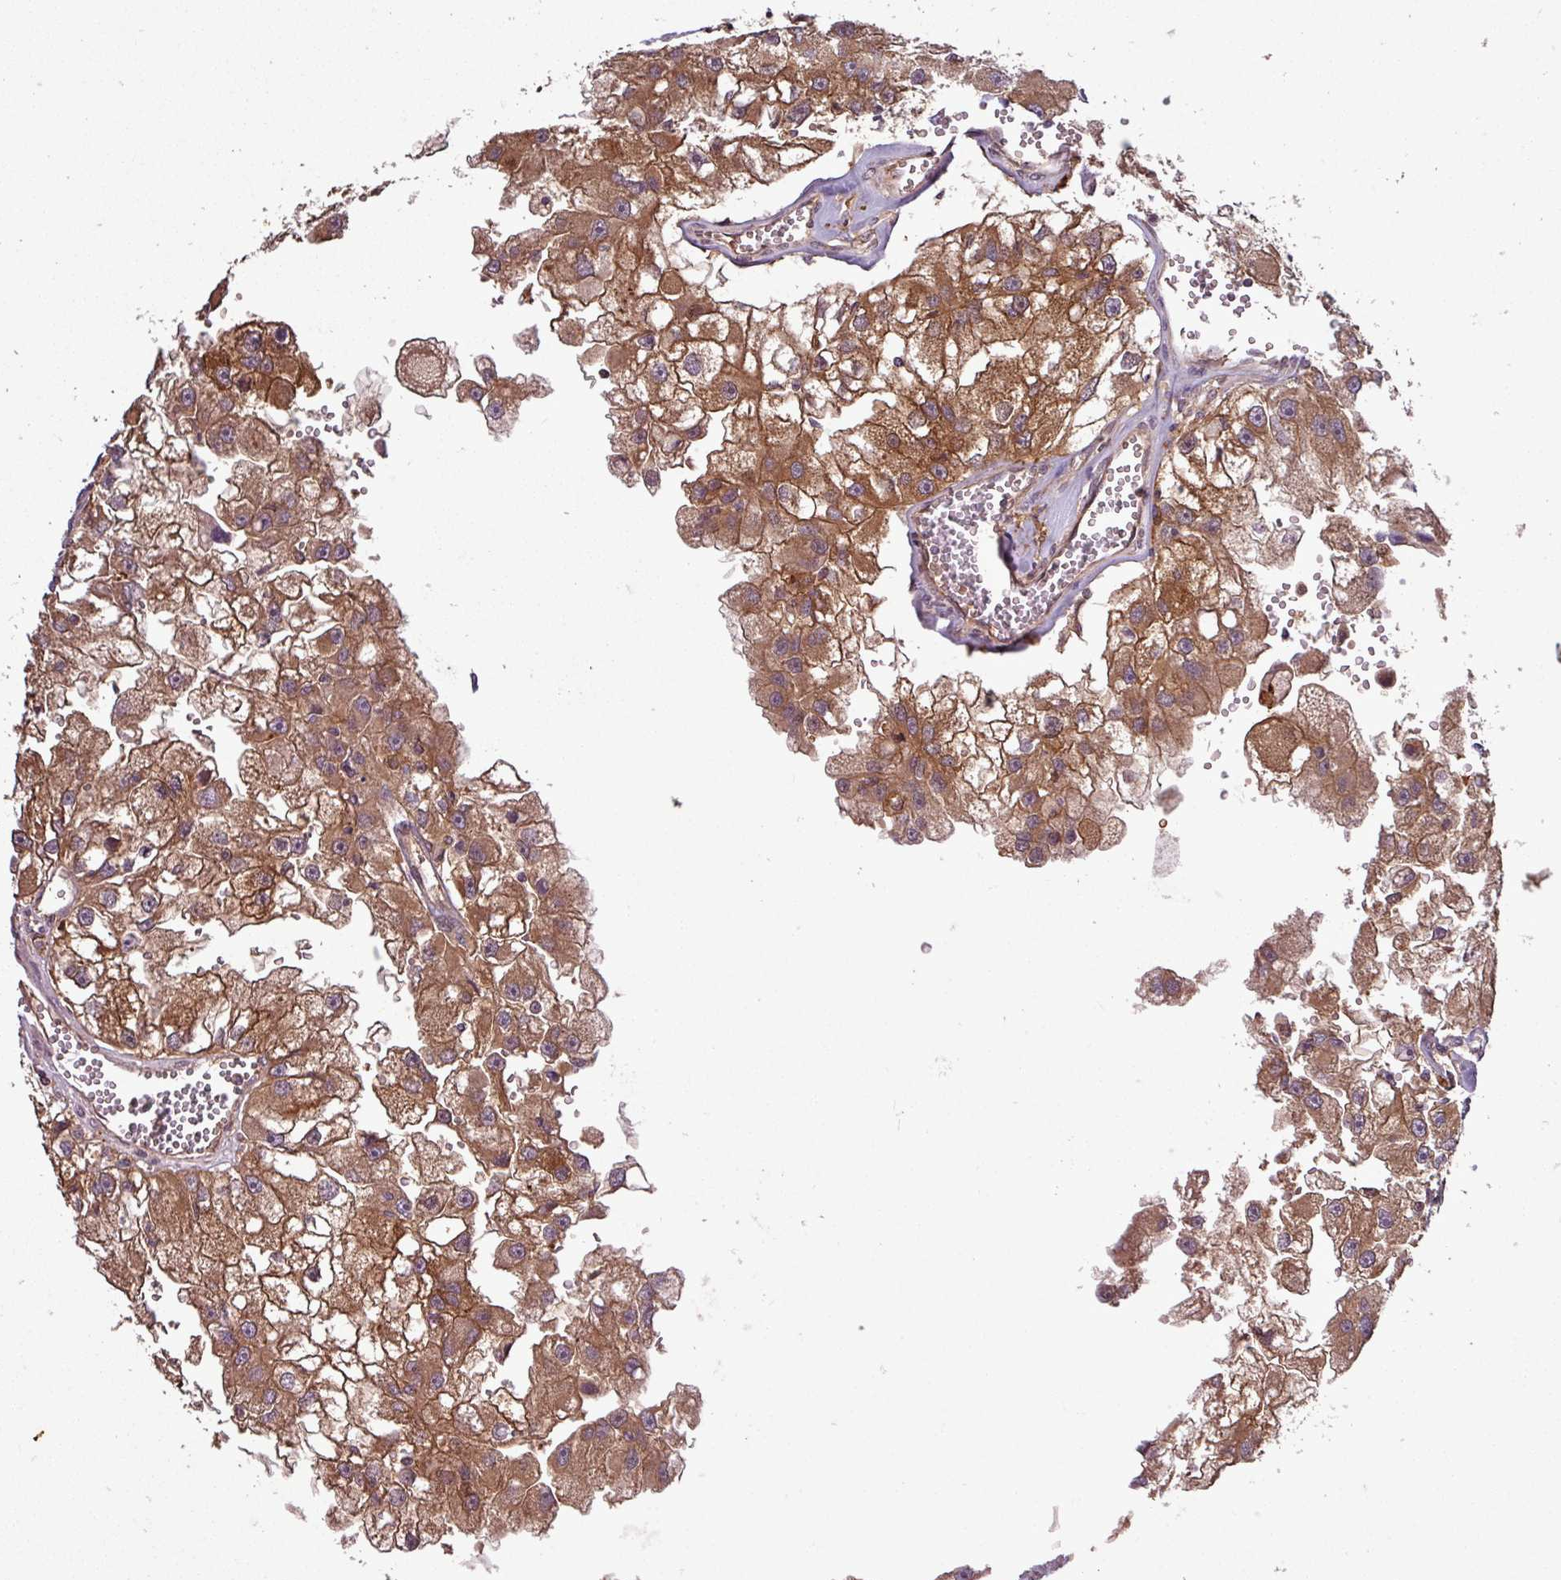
{"staining": {"intensity": "moderate", "quantity": ">75%", "location": "cytoplasmic/membranous"}, "tissue": "renal cancer", "cell_type": "Tumor cells", "image_type": "cancer", "snomed": [{"axis": "morphology", "description": "Adenocarcinoma, NOS"}, {"axis": "topography", "description": "Kidney"}], "caption": "Renal cancer stained for a protein (brown) shows moderate cytoplasmic/membranous positive expression in approximately >75% of tumor cells.", "gene": "SIRPB2", "patient": {"sex": "male", "age": 63}}